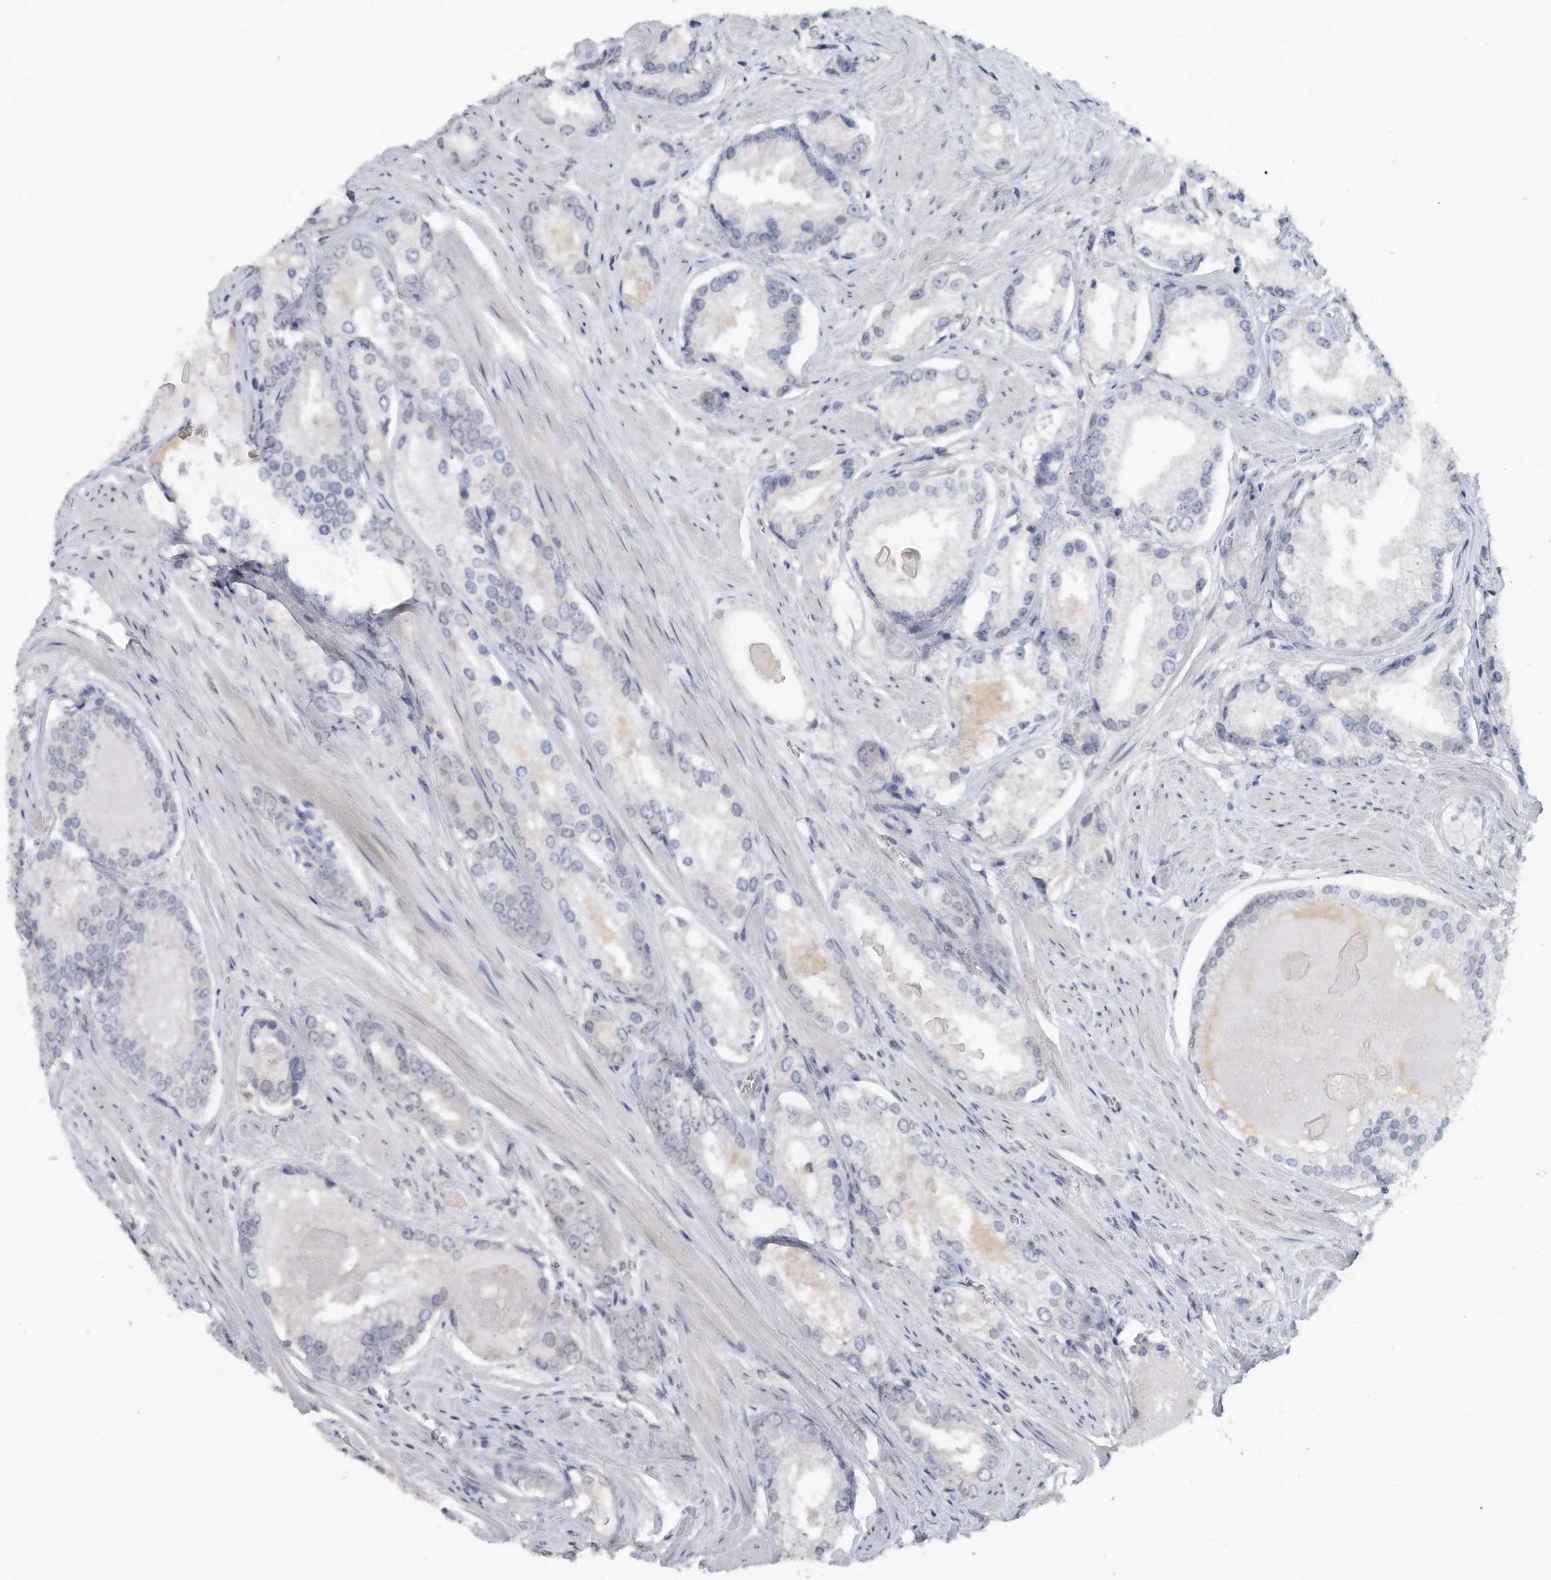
{"staining": {"intensity": "negative", "quantity": "none", "location": "none"}, "tissue": "prostate cancer", "cell_type": "Tumor cells", "image_type": "cancer", "snomed": [{"axis": "morphology", "description": "Adenocarcinoma, Low grade"}, {"axis": "topography", "description": "Prostate"}], "caption": "Protein analysis of adenocarcinoma (low-grade) (prostate) exhibits no significant staining in tumor cells.", "gene": "DDX43", "patient": {"sex": "male", "age": 54}}